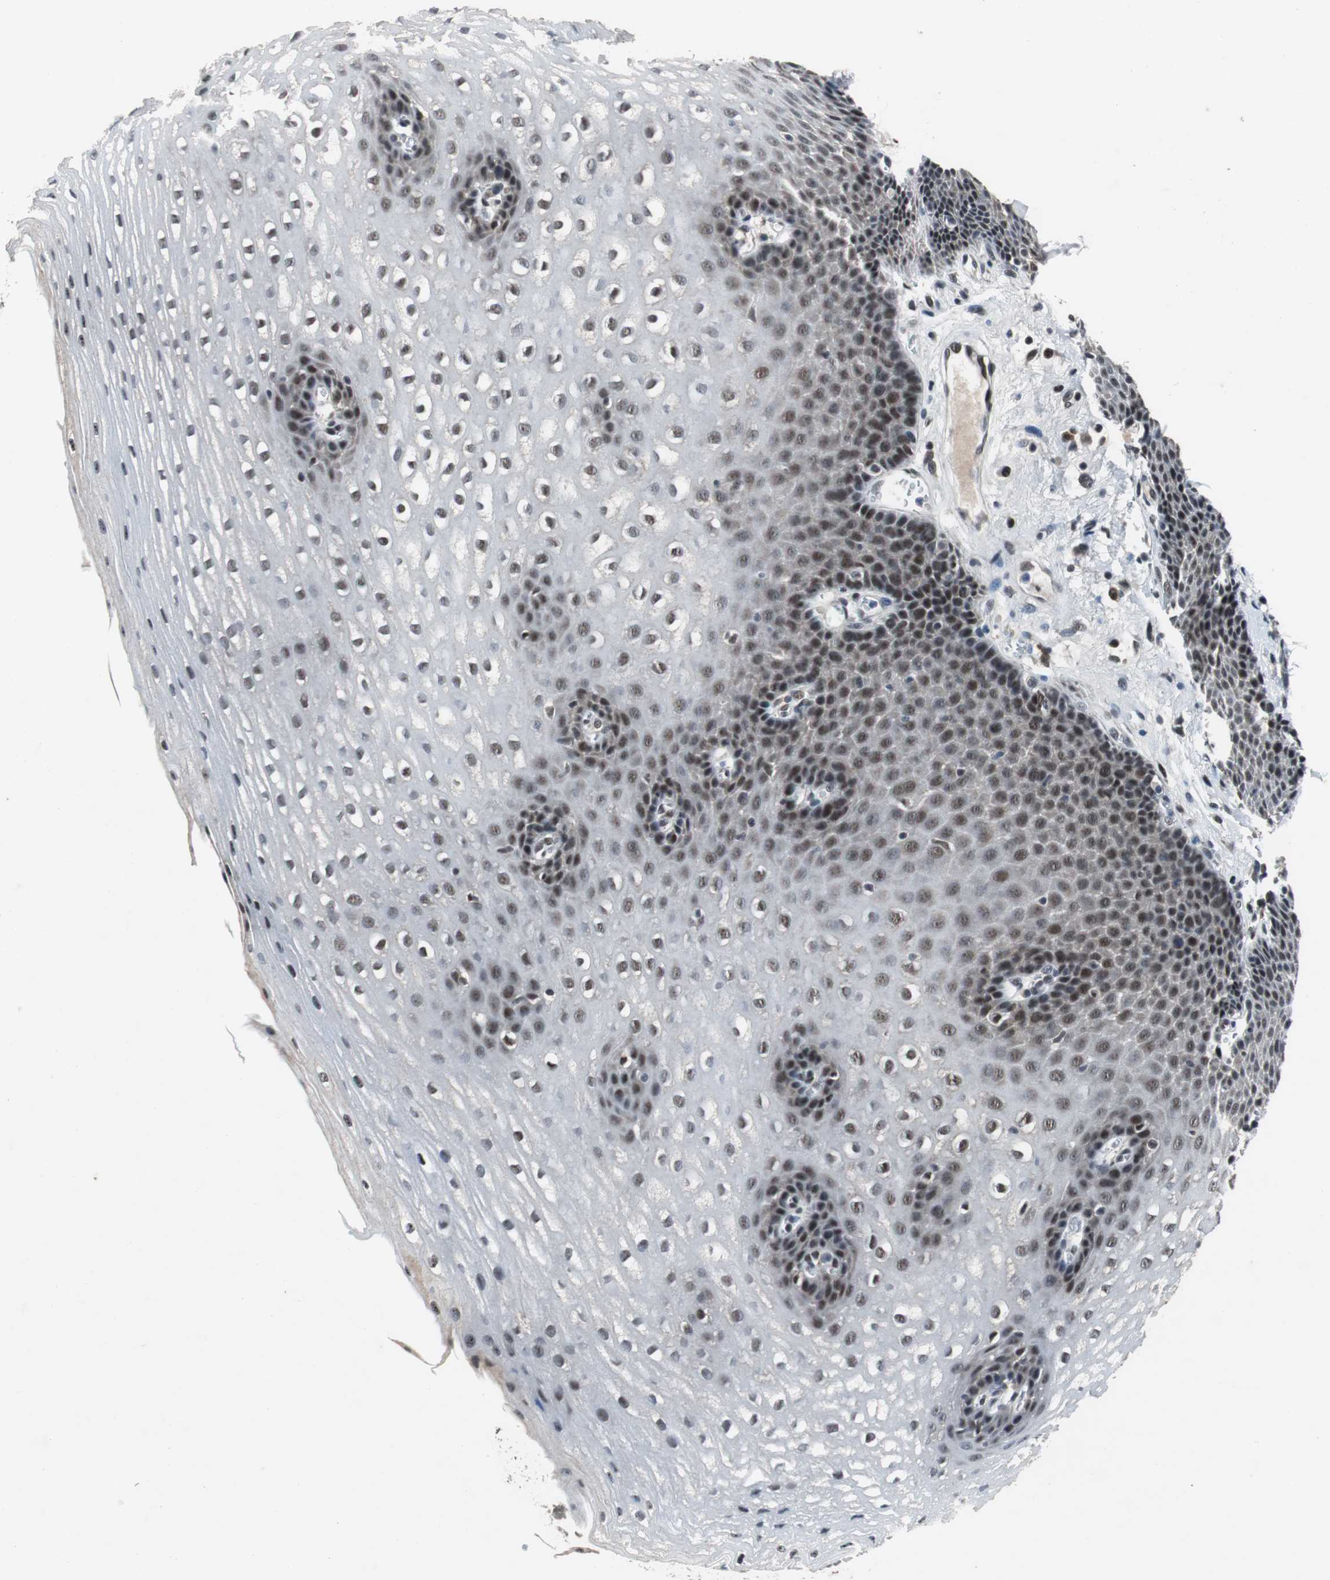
{"staining": {"intensity": "moderate", "quantity": "25%-75%", "location": "nuclear"}, "tissue": "esophagus", "cell_type": "Squamous epithelial cells", "image_type": "normal", "snomed": [{"axis": "morphology", "description": "Normal tissue, NOS"}, {"axis": "topography", "description": "Esophagus"}], "caption": "This histopathology image displays immunohistochemistry (IHC) staining of benign esophagus, with medium moderate nuclear expression in approximately 25%-75% of squamous epithelial cells.", "gene": "USP28", "patient": {"sex": "male", "age": 48}}